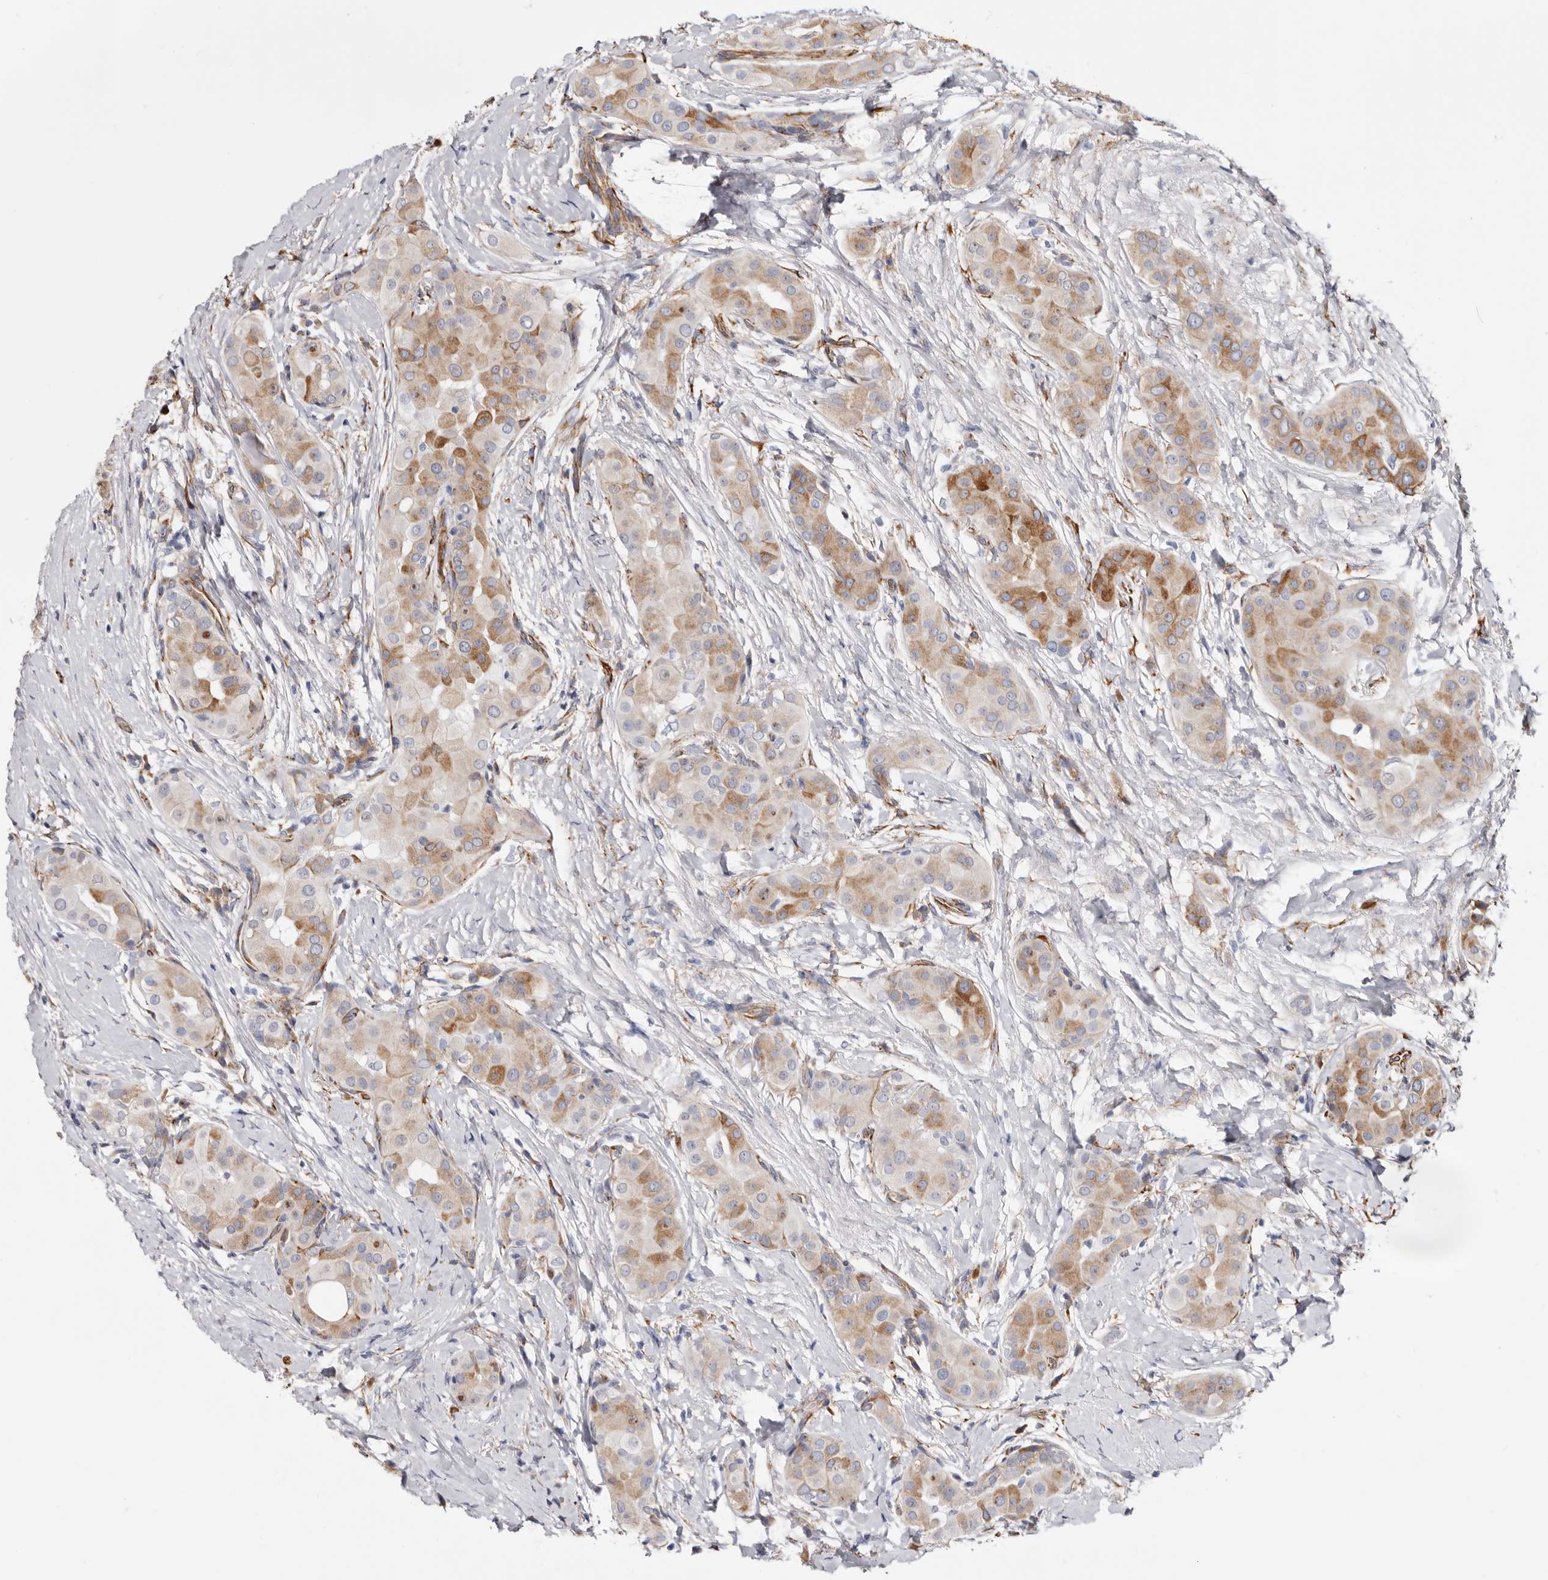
{"staining": {"intensity": "moderate", "quantity": ">75%", "location": "cytoplasmic/membranous"}, "tissue": "thyroid cancer", "cell_type": "Tumor cells", "image_type": "cancer", "snomed": [{"axis": "morphology", "description": "Papillary adenocarcinoma, NOS"}, {"axis": "topography", "description": "Thyroid gland"}], "caption": "Immunohistochemistry (IHC) of thyroid cancer (papillary adenocarcinoma) exhibits medium levels of moderate cytoplasmic/membranous staining in approximately >75% of tumor cells.", "gene": "SEMA3E", "patient": {"sex": "male", "age": 33}}